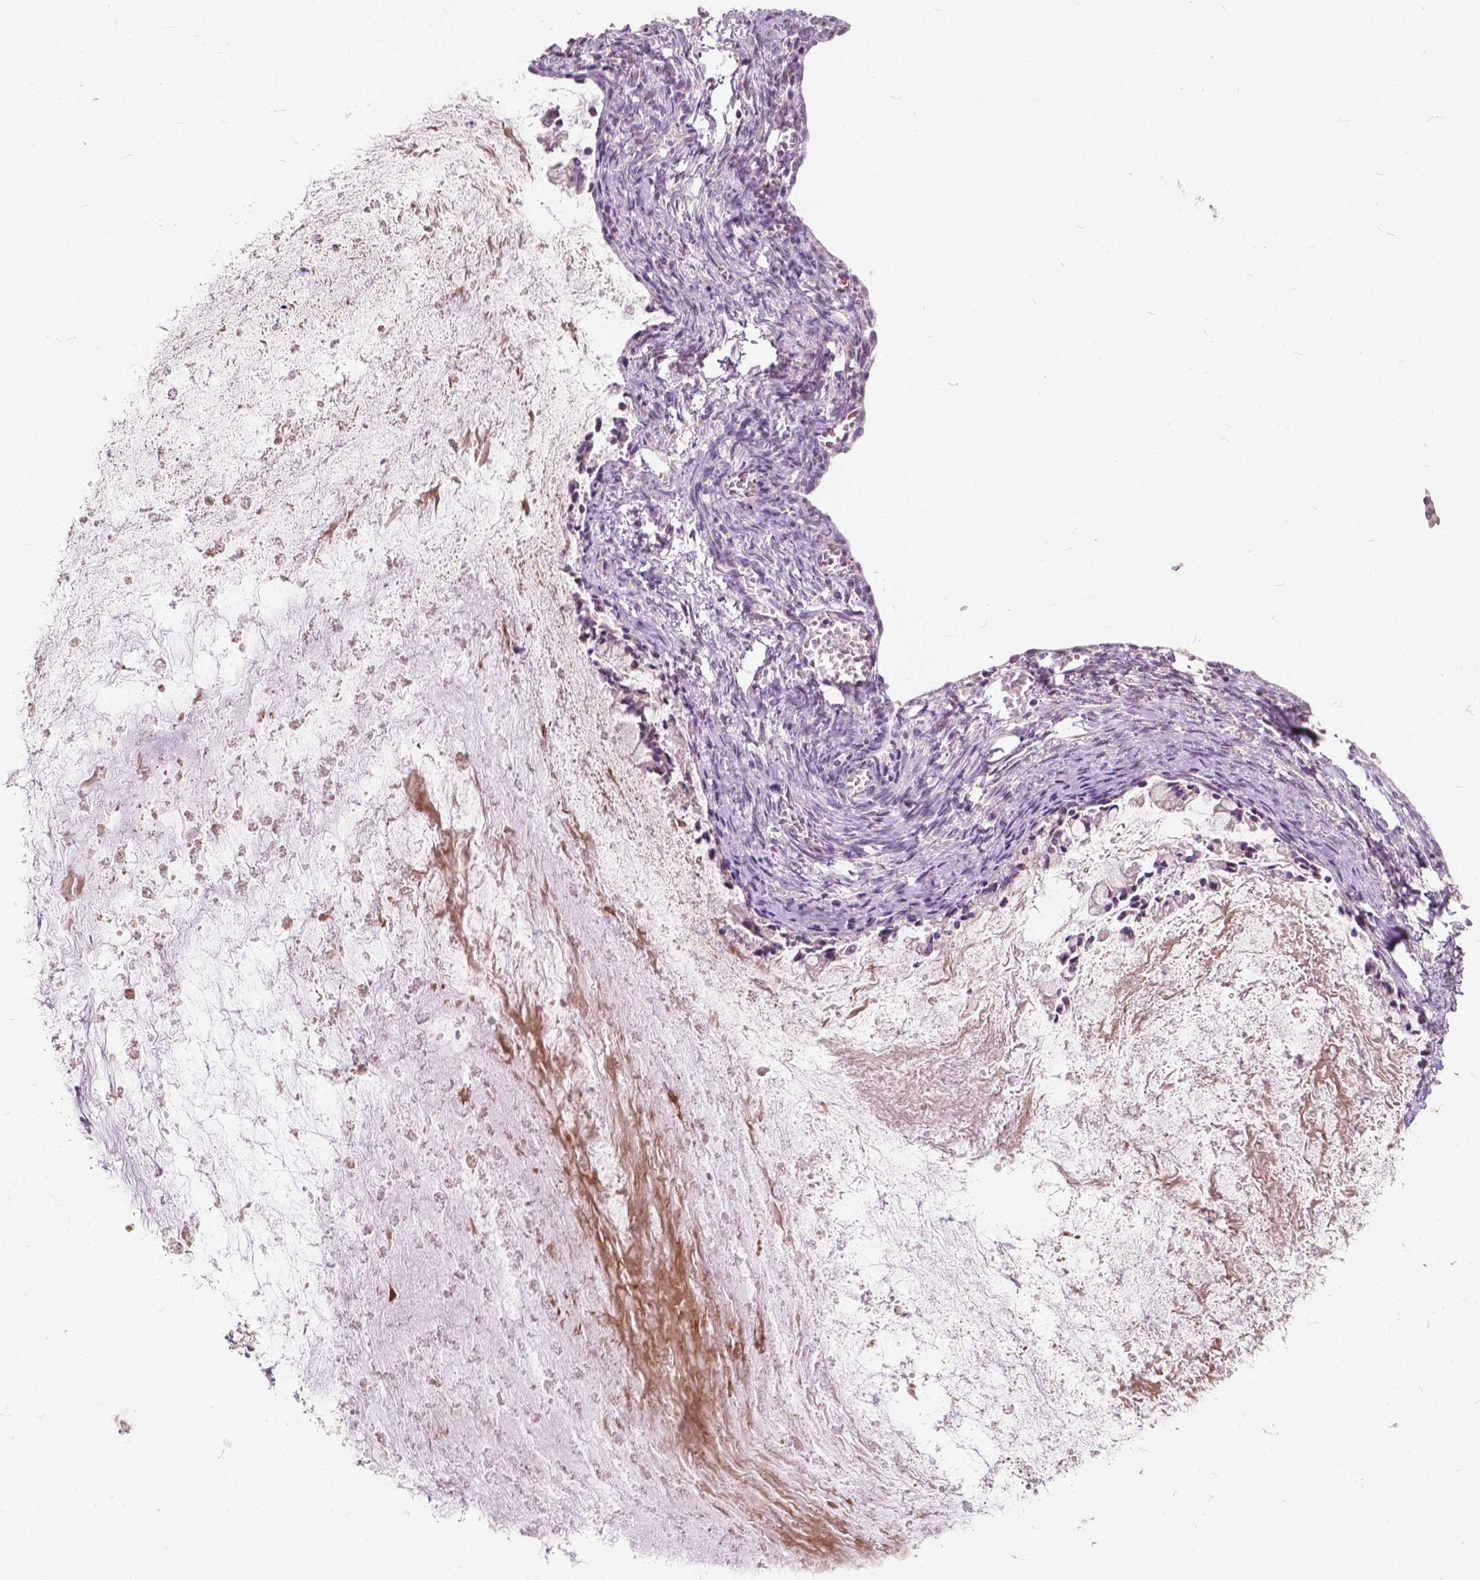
{"staining": {"intensity": "negative", "quantity": "none", "location": "none"}, "tissue": "ovarian cancer", "cell_type": "Tumor cells", "image_type": "cancer", "snomed": [{"axis": "morphology", "description": "Cystadenocarcinoma, mucinous, NOS"}, {"axis": "topography", "description": "Ovary"}], "caption": "Tumor cells are negative for protein expression in human mucinous cystadenocarcinoma (ovarian).", "gene": "DLX6", "patient": {"sex": "female", "age": 67}}